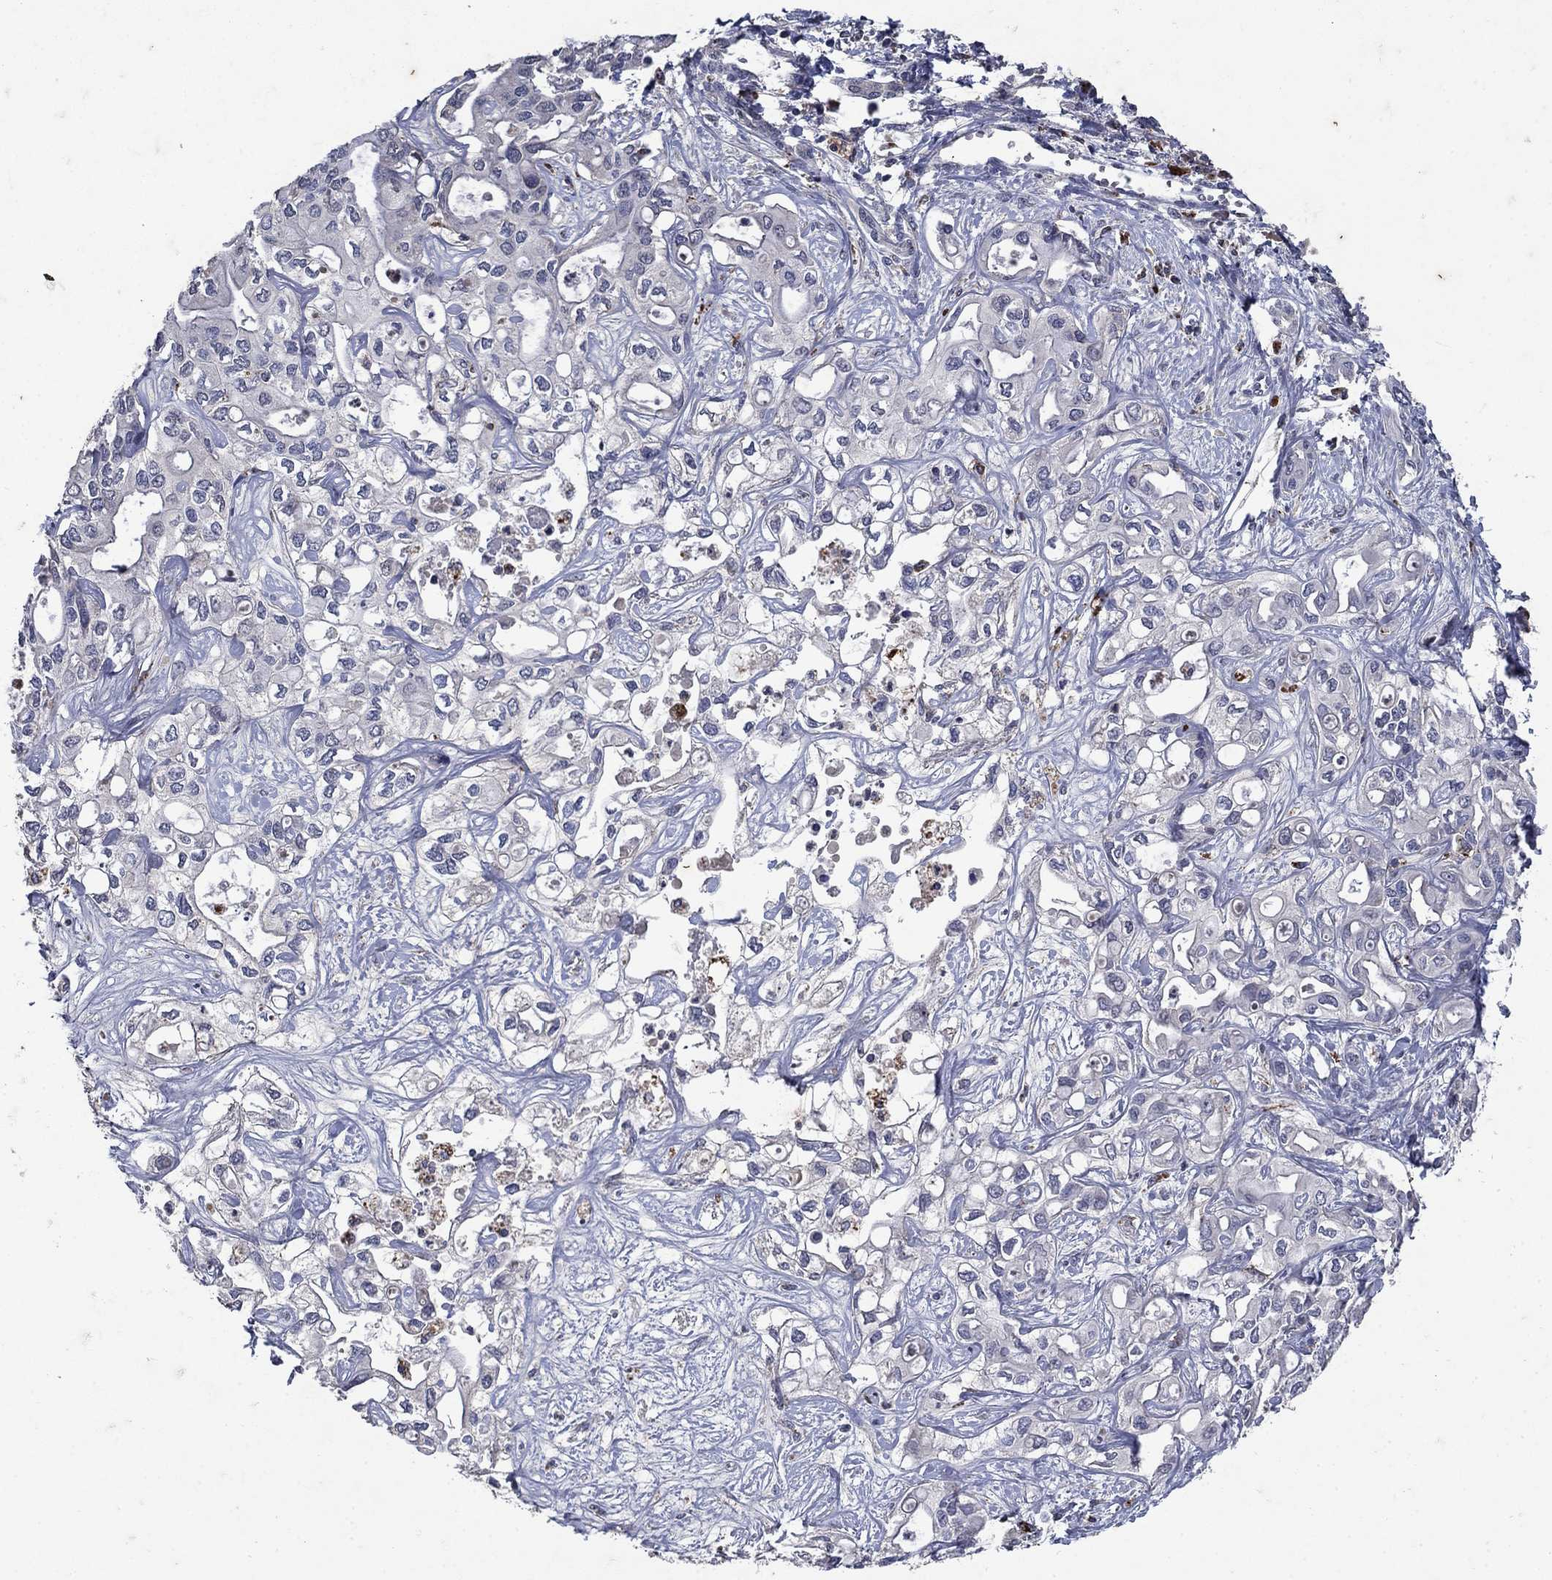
{"staining": {"intensity": "negative", "quantity": "none", "location": "none"}, "tissue": "liver cancer", "cell_type": "Tumor cells", "image_type": "cancer", "snomed": [{"axis": "morphology", "description": "Cholangiocarcinoma"}, {"axis": "topography", "description": "Liver"}], "caption": "An immunohistochemistry (IHC) photomicrograph of liver cancer is shown. There is no staining in tumor cells of liver cancer.", "gene": "NPC2", "patient": {"sex": "female", "age": 64}}